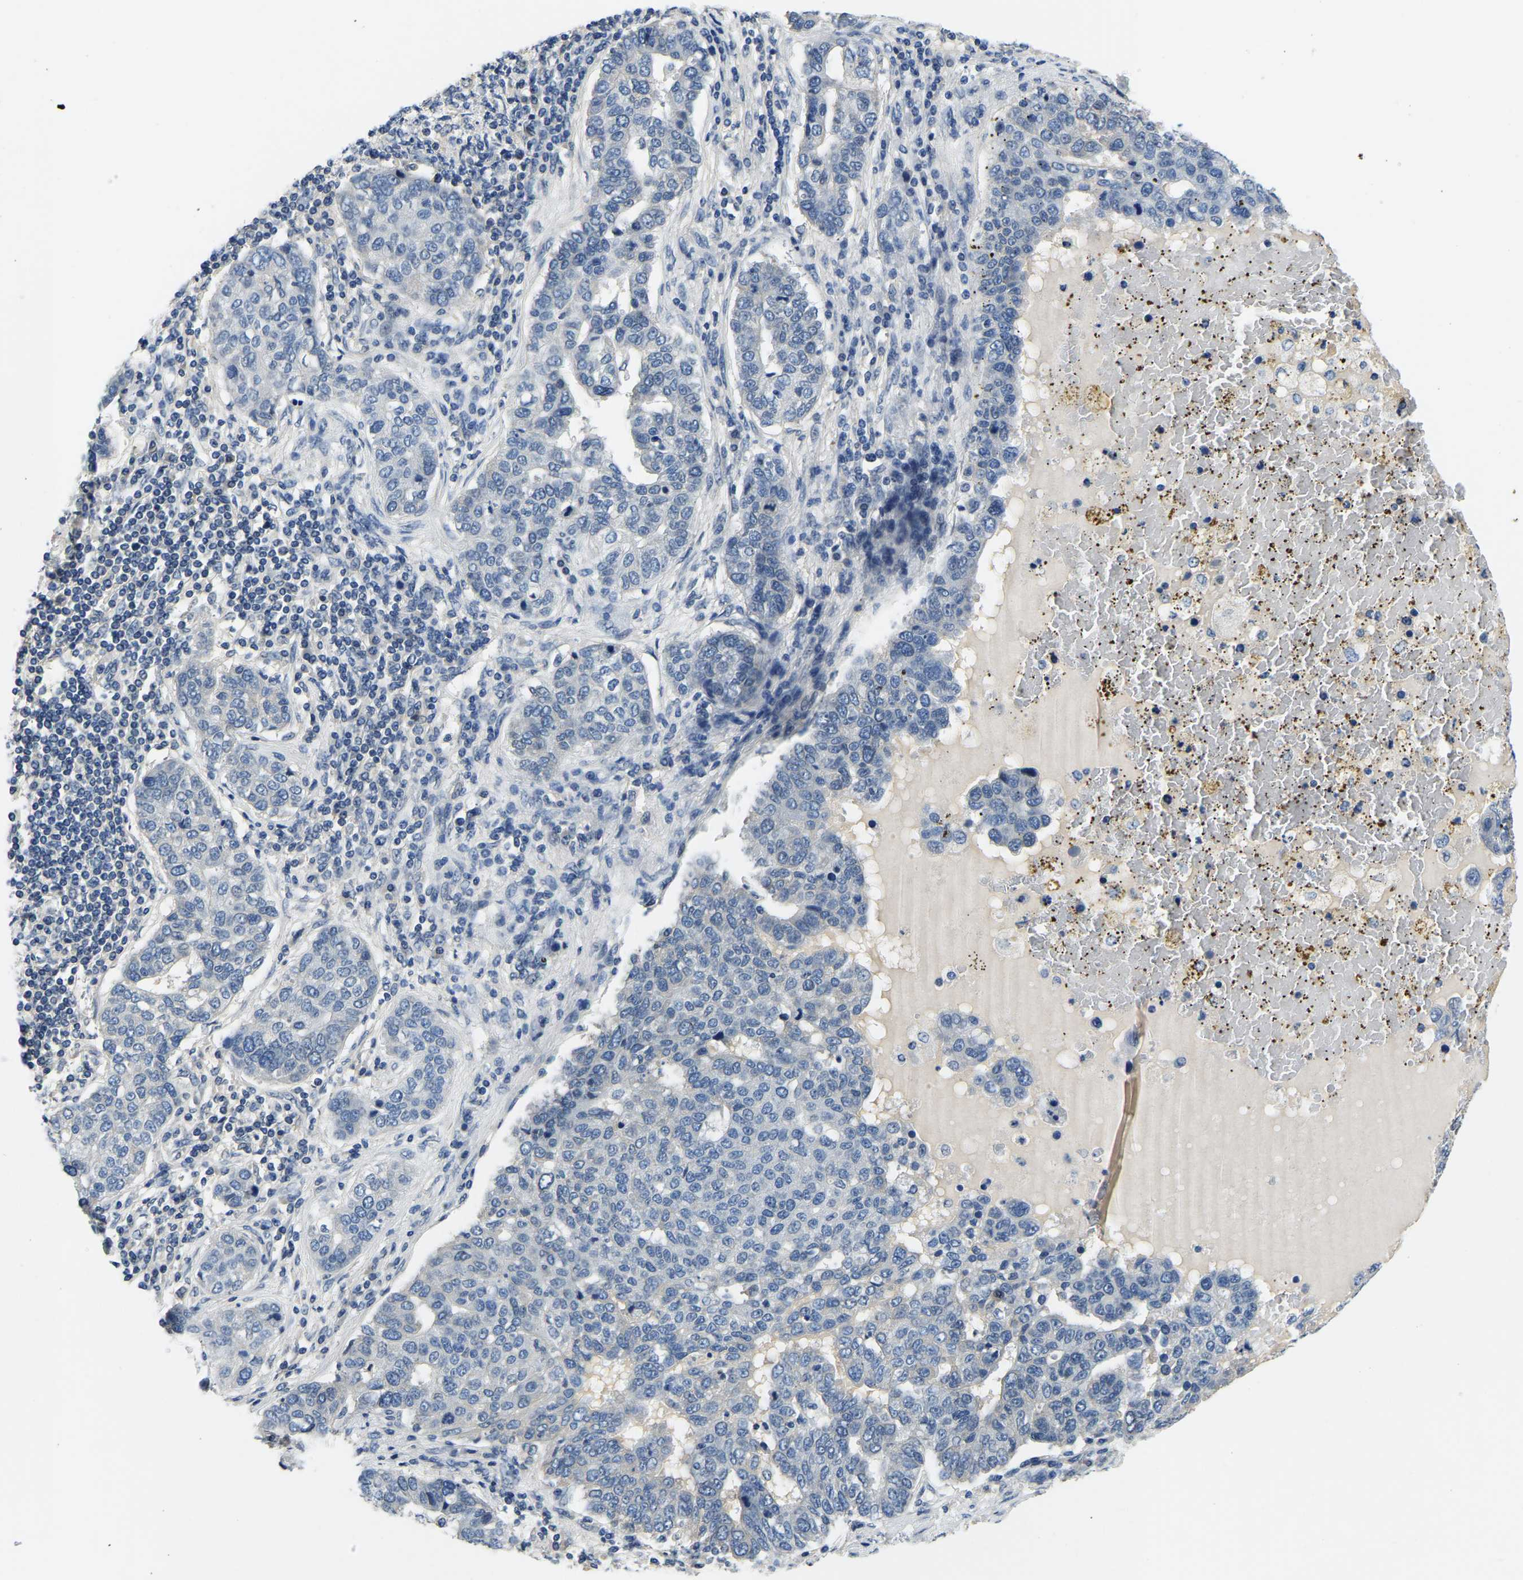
{"staining": {"intensity": "negative", "quantity": "none", "location": "none"}, "tissue": "pancreatic cancer", "cell_type": "Tumor cells", "image_type": "cancer", "snomed": [{"axis": "morphology", "description": "Adenocarcinoma, NOS"}, {"axis": "topography", "description": "Pancreas"}], "caption": "This micrograph is of pancreatic adenocarcinoma stained with immunohistochemistry to label a protein in brown with the nuclei are counter-stained blue. There is no staining in tumor cells. (Brightfield microscopy of DAB immunohistochemistry at high magnification).", "gene": "RANBP2", "patient": {"sex": "female", "age": 61}}